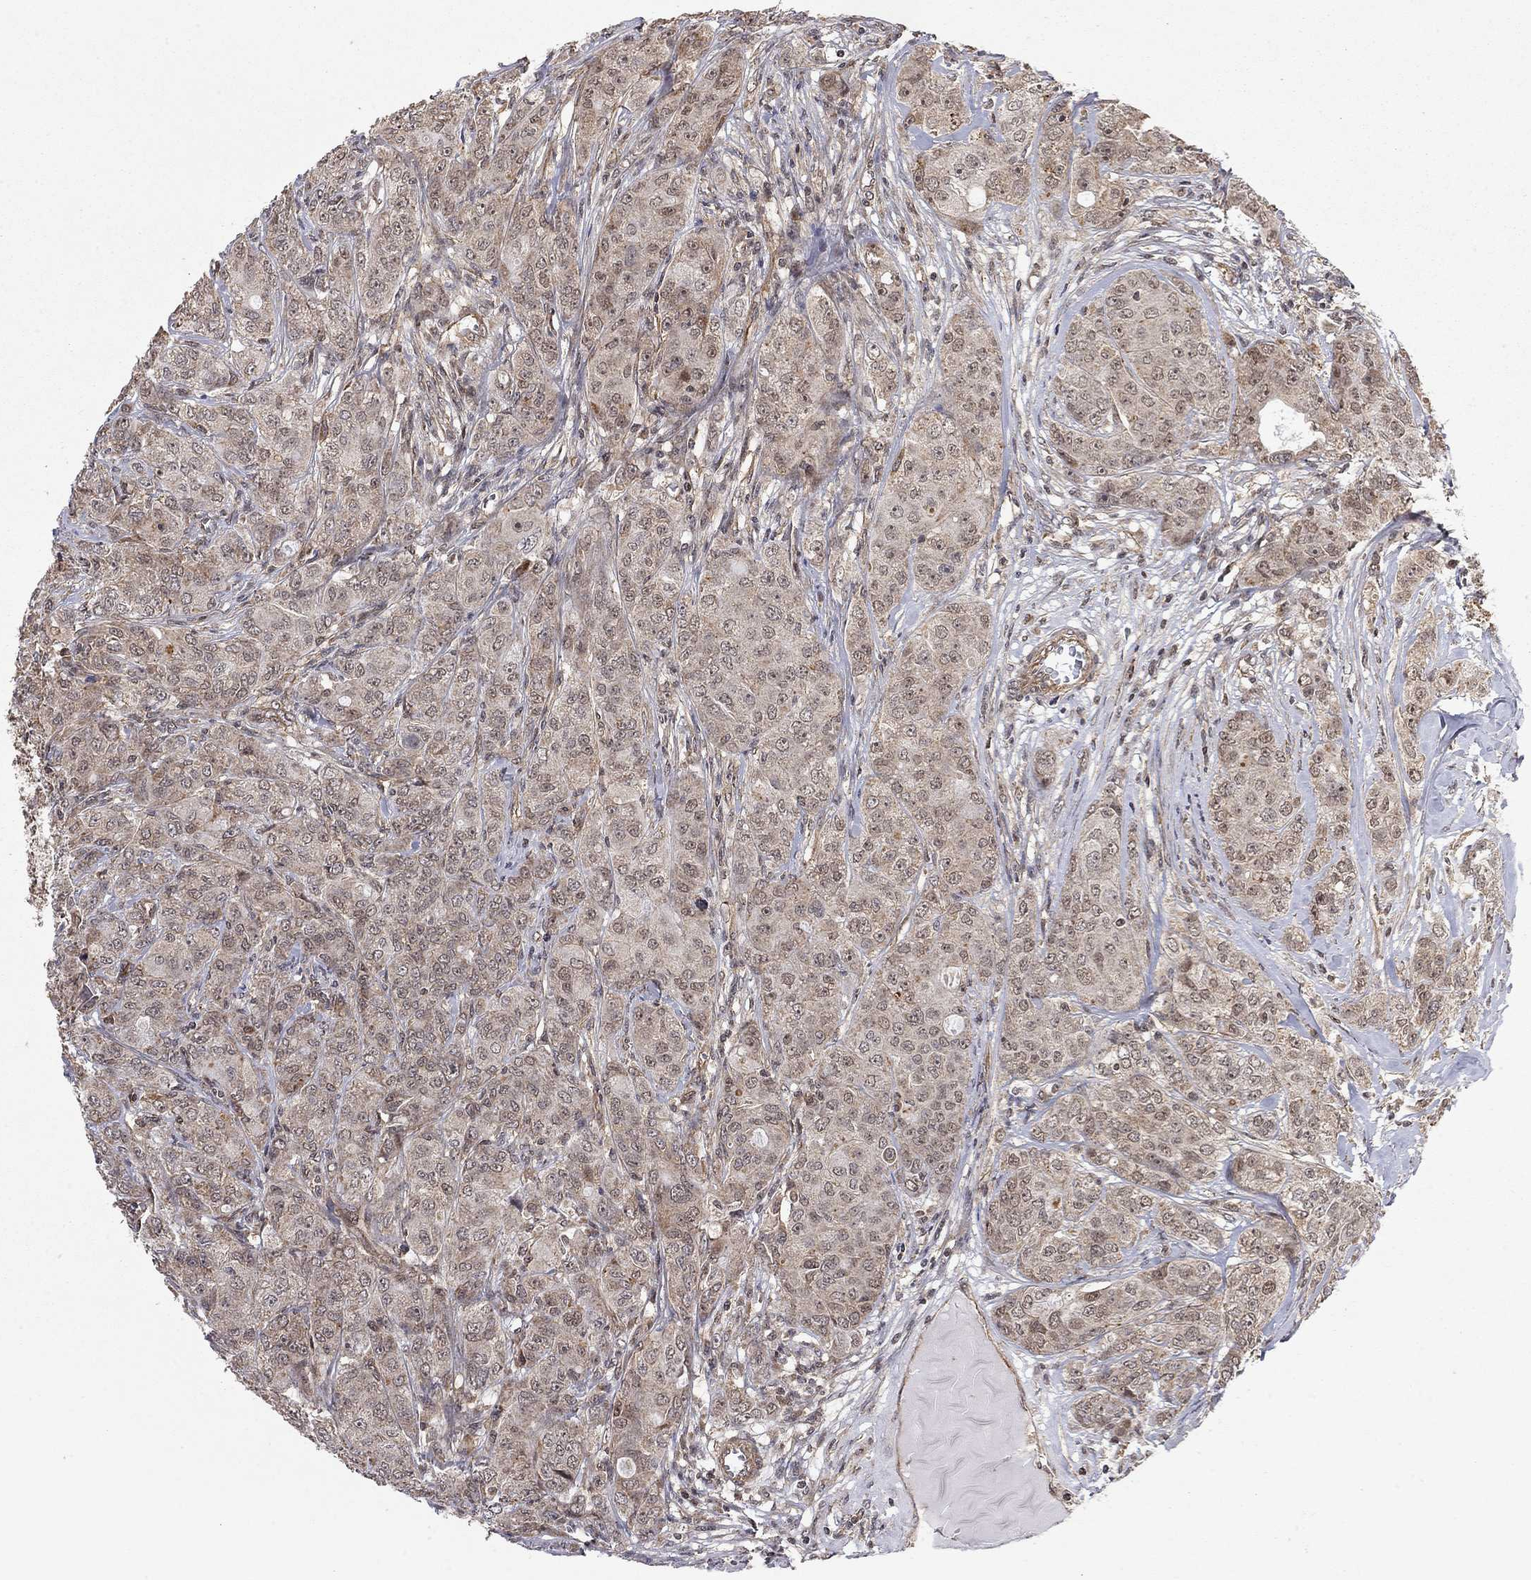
{"staining": {"intensity": "negative", "quantity": "none", "location": "none"}, "tissue": "breast cancer", "cell_type": "Tumor cells", "image_type": "cancer", "snomed": [{"axis": "morphology", "description": "Duct carcinoma"}, {"axis": "topography", "description": "Breast"}], "caption": "This is an immunohistochemistry histopathology image of breast cancer (infiltrating ductal carcinoma). There is no staining in tumor cells.", "gene": "TDP1", "patient": {"sex": "female", "age": 43}}